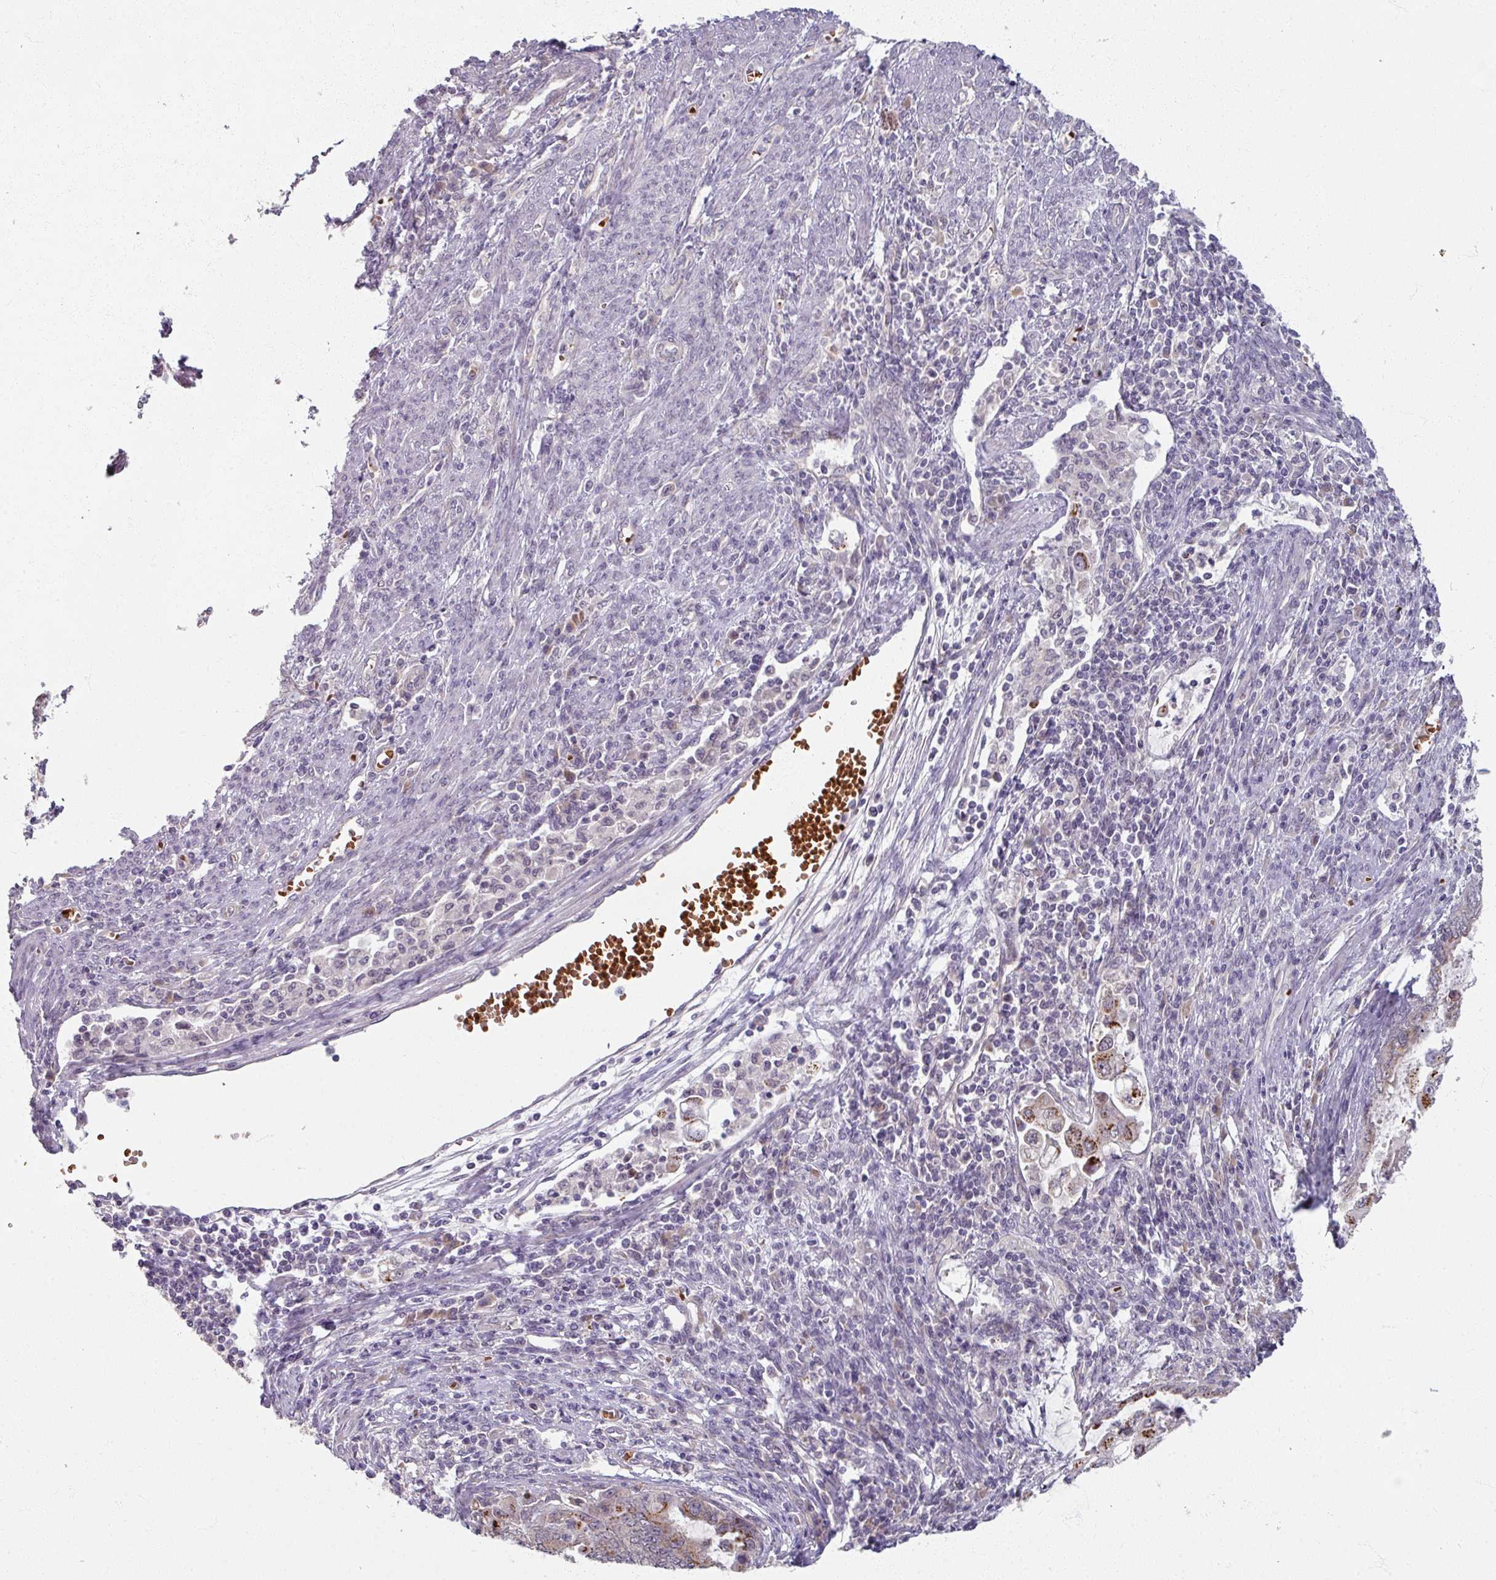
{"staining": {"intensity": "moderate", "quantity": ">75%", "location": "cytoplasmic/membranous"}, "tissue": "endometrial cancer", "cell_type": "Tumor cells", "image_type": "cancer", "snomed": [{"axis": "morphology", "description": "Adenocarcinoma, NOS"}, {"axis": "topography", "description": "Uterus"}, {"axis": "topography", "description": "Endometrium"}], "caption": "Immunohistochemical staining of human endometrial cancer (adenocarcinoma) reveals medium levels of moderate cytoplasmic/membranous protein expression in approximately >75% of tumor cells. Immunohistochemistry (ihc) stains the protein of interest in brown and the nuclei are stained blue.", "gene": "KMT5C", "patient": {"sex": "female", "age": 70}}